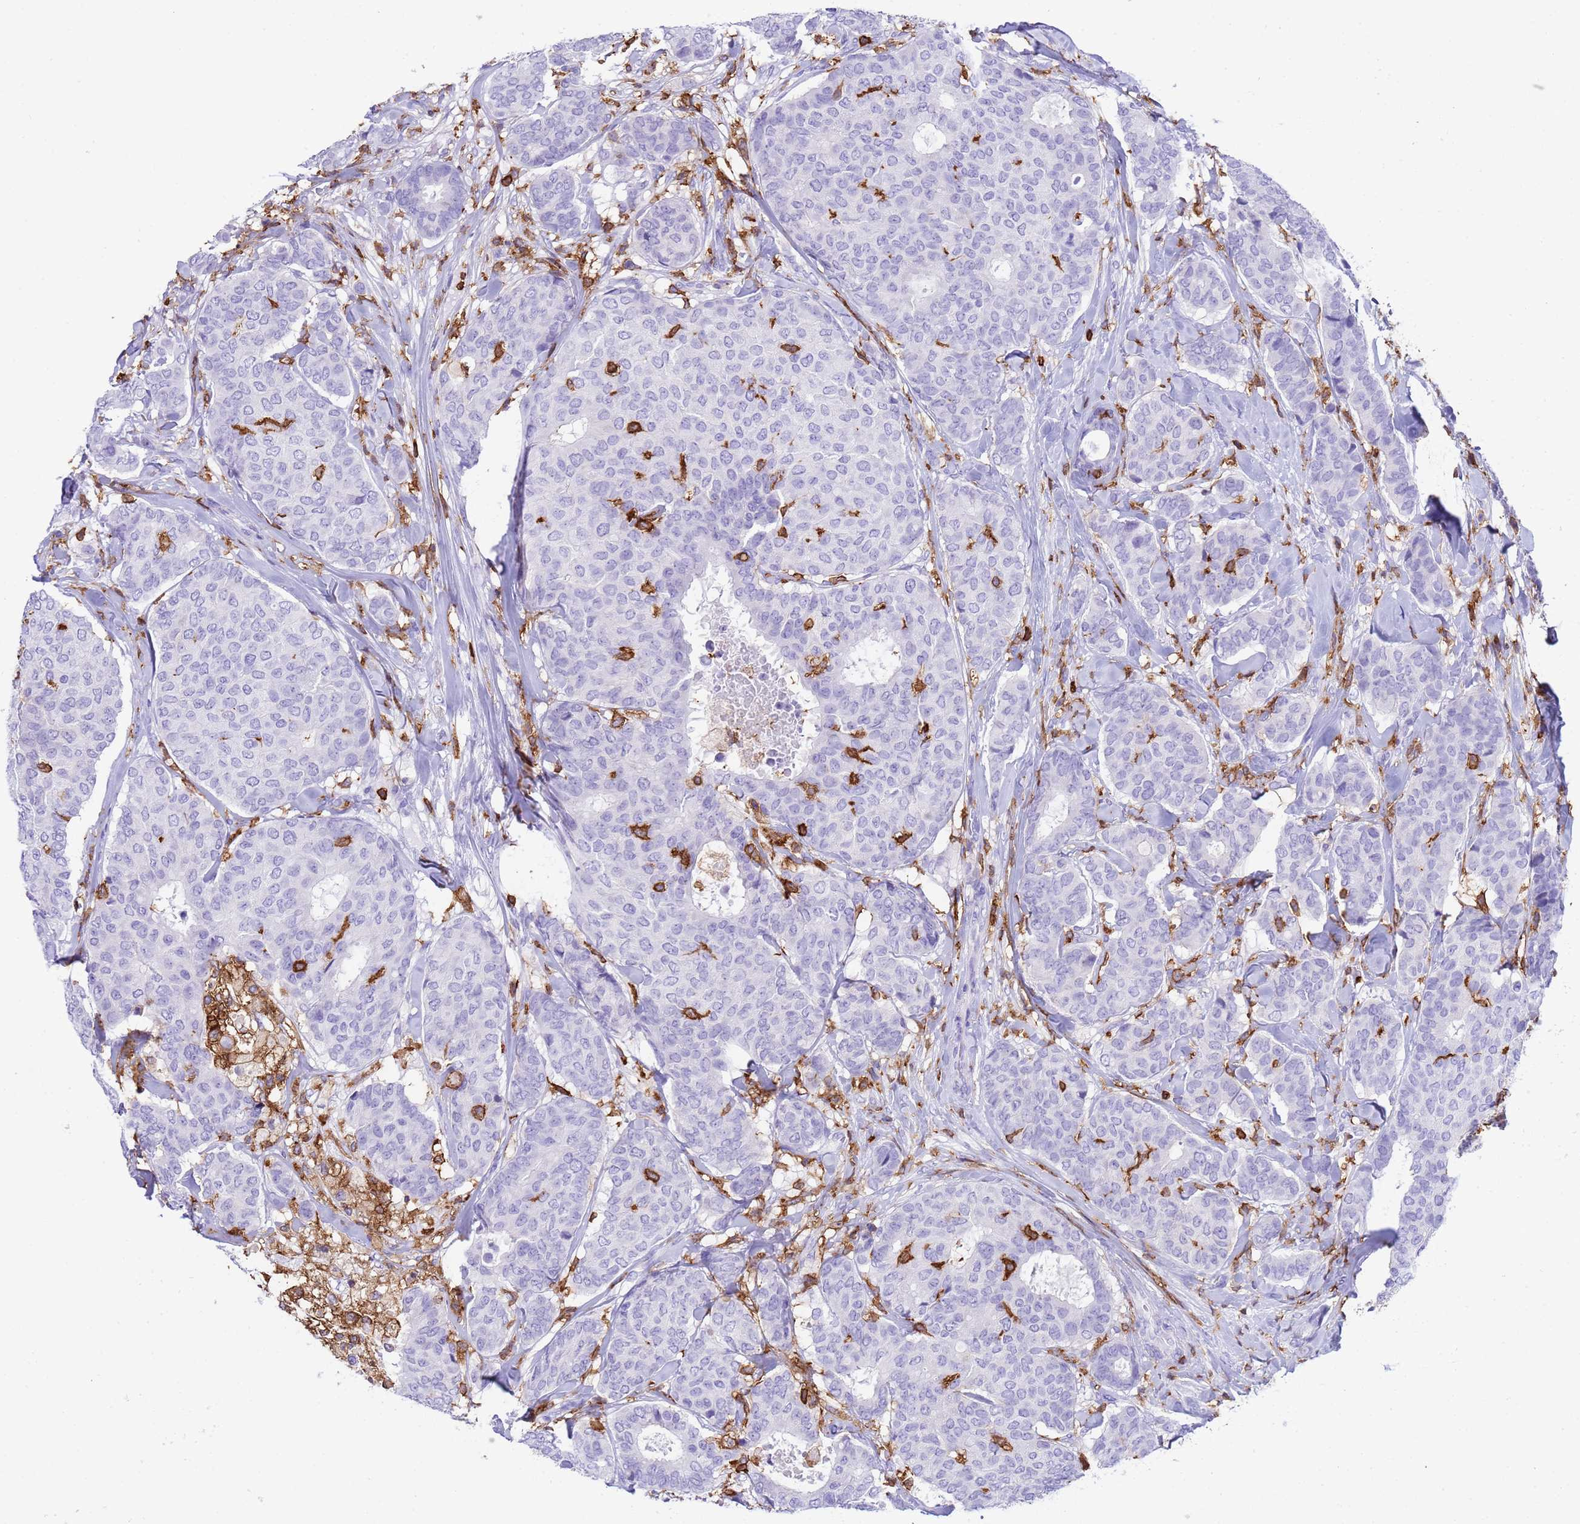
{"staining": {"intensity": "negative", "quantity": "none", "location": "none"}, "tissue": "breast cancer", "cell_type": "Tumor cells", "image_type": "cancer", "snomed": [{"axis": "morphology", "description": "Duct carcinoma"}, {"axis": "topography", "description": "Breast"}], "caption": "Tumor cells are negative for protein expression in human breast intraductal carcinoma.", "gene": "IRF5", "patient": {"sex": "female", "age": 75}}